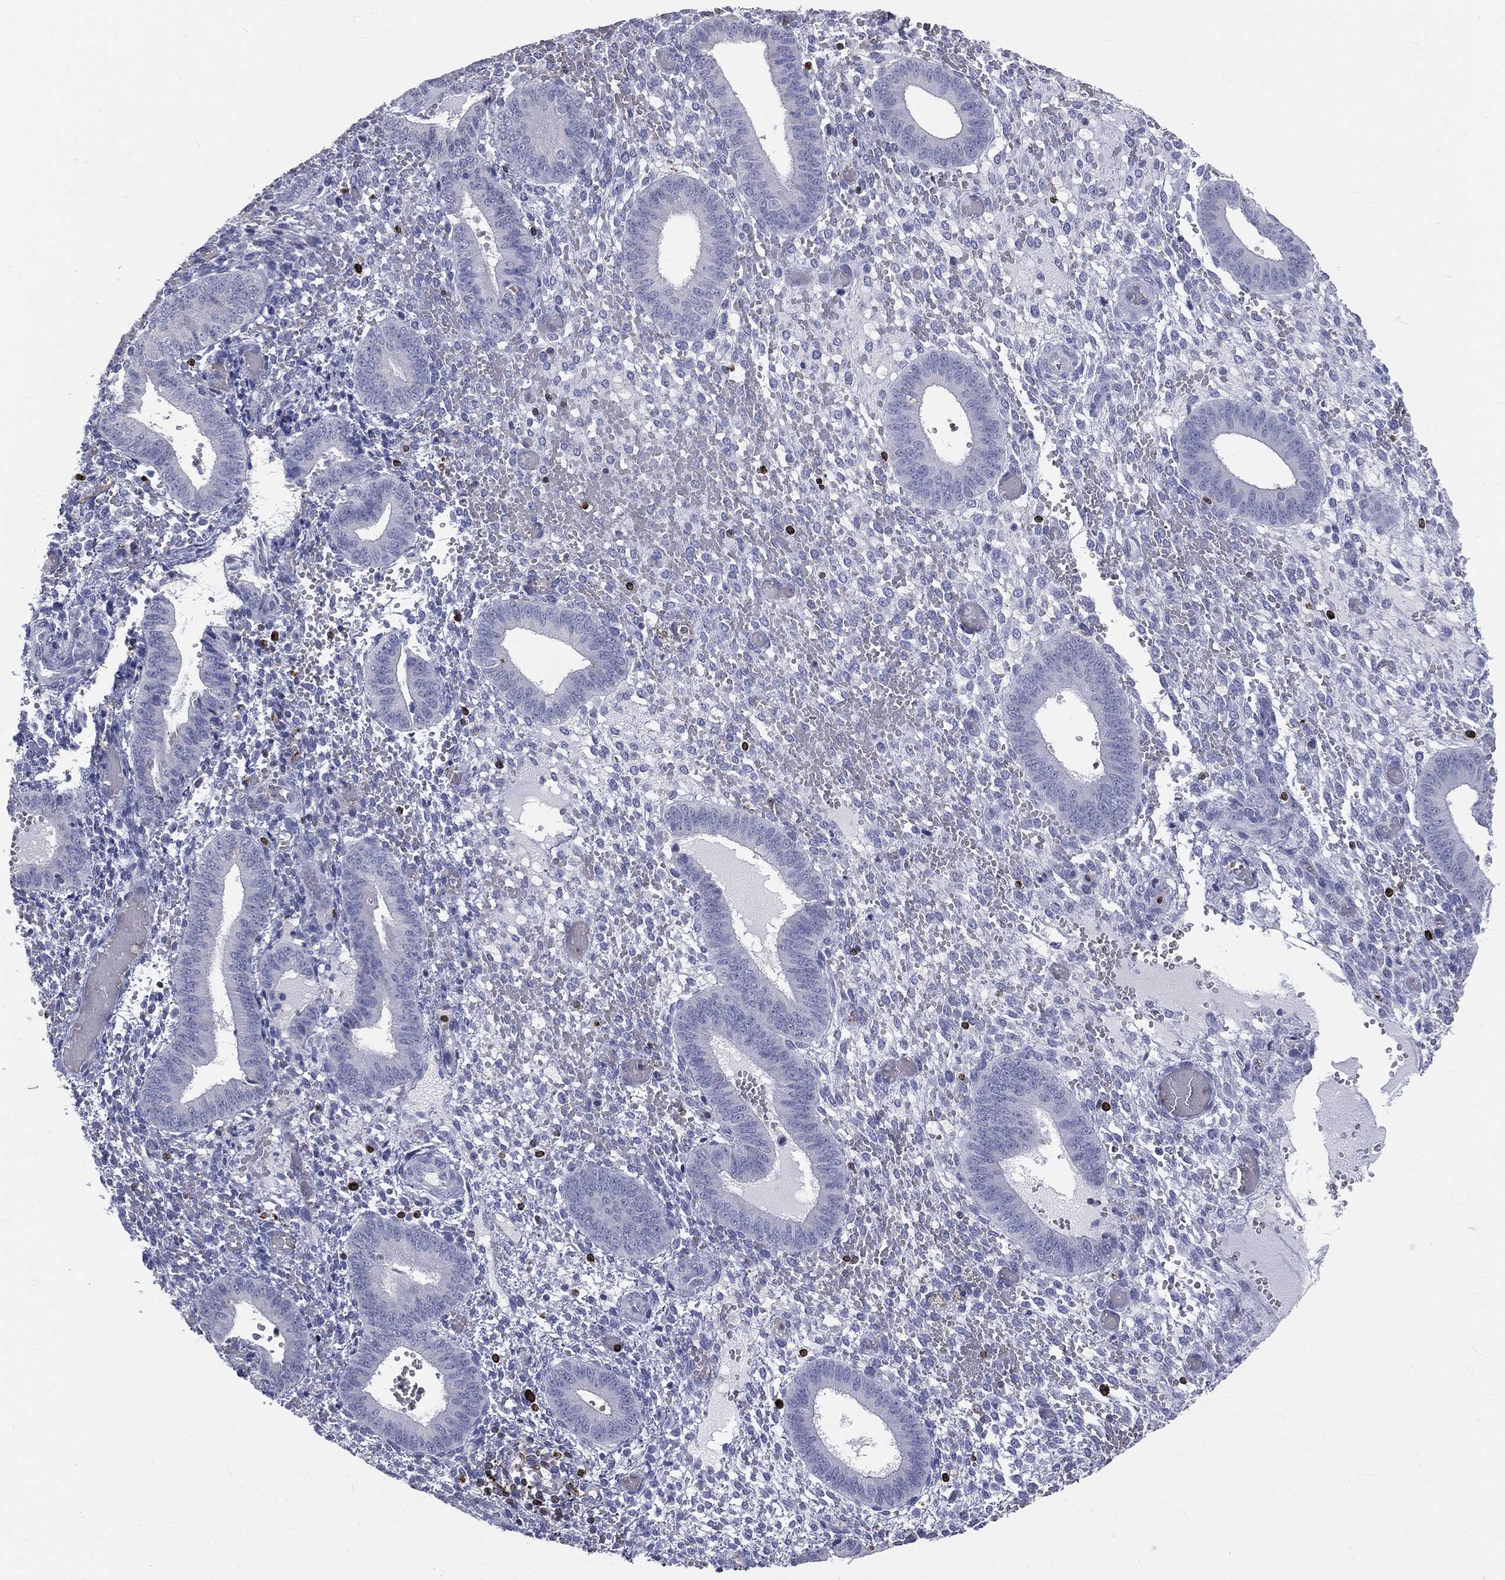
{"staining": {"intensity": "negative", "quantity": "none", "location": "none"}, "tissue": "endometrium", "cell_type": "Cells in endometrial stroma", "image_type": "normal", "snomed": [{"axis": "morphology", "description": "Normal tissue, NOS"}, {"axis": "topography", "description": "Endometrium"}], "caption": "The image demonstrates no staining of cells in endometrial stroma in benign endometrium.", "gene": "CTSW", "patient": {"sex": "female", "age": 42}}